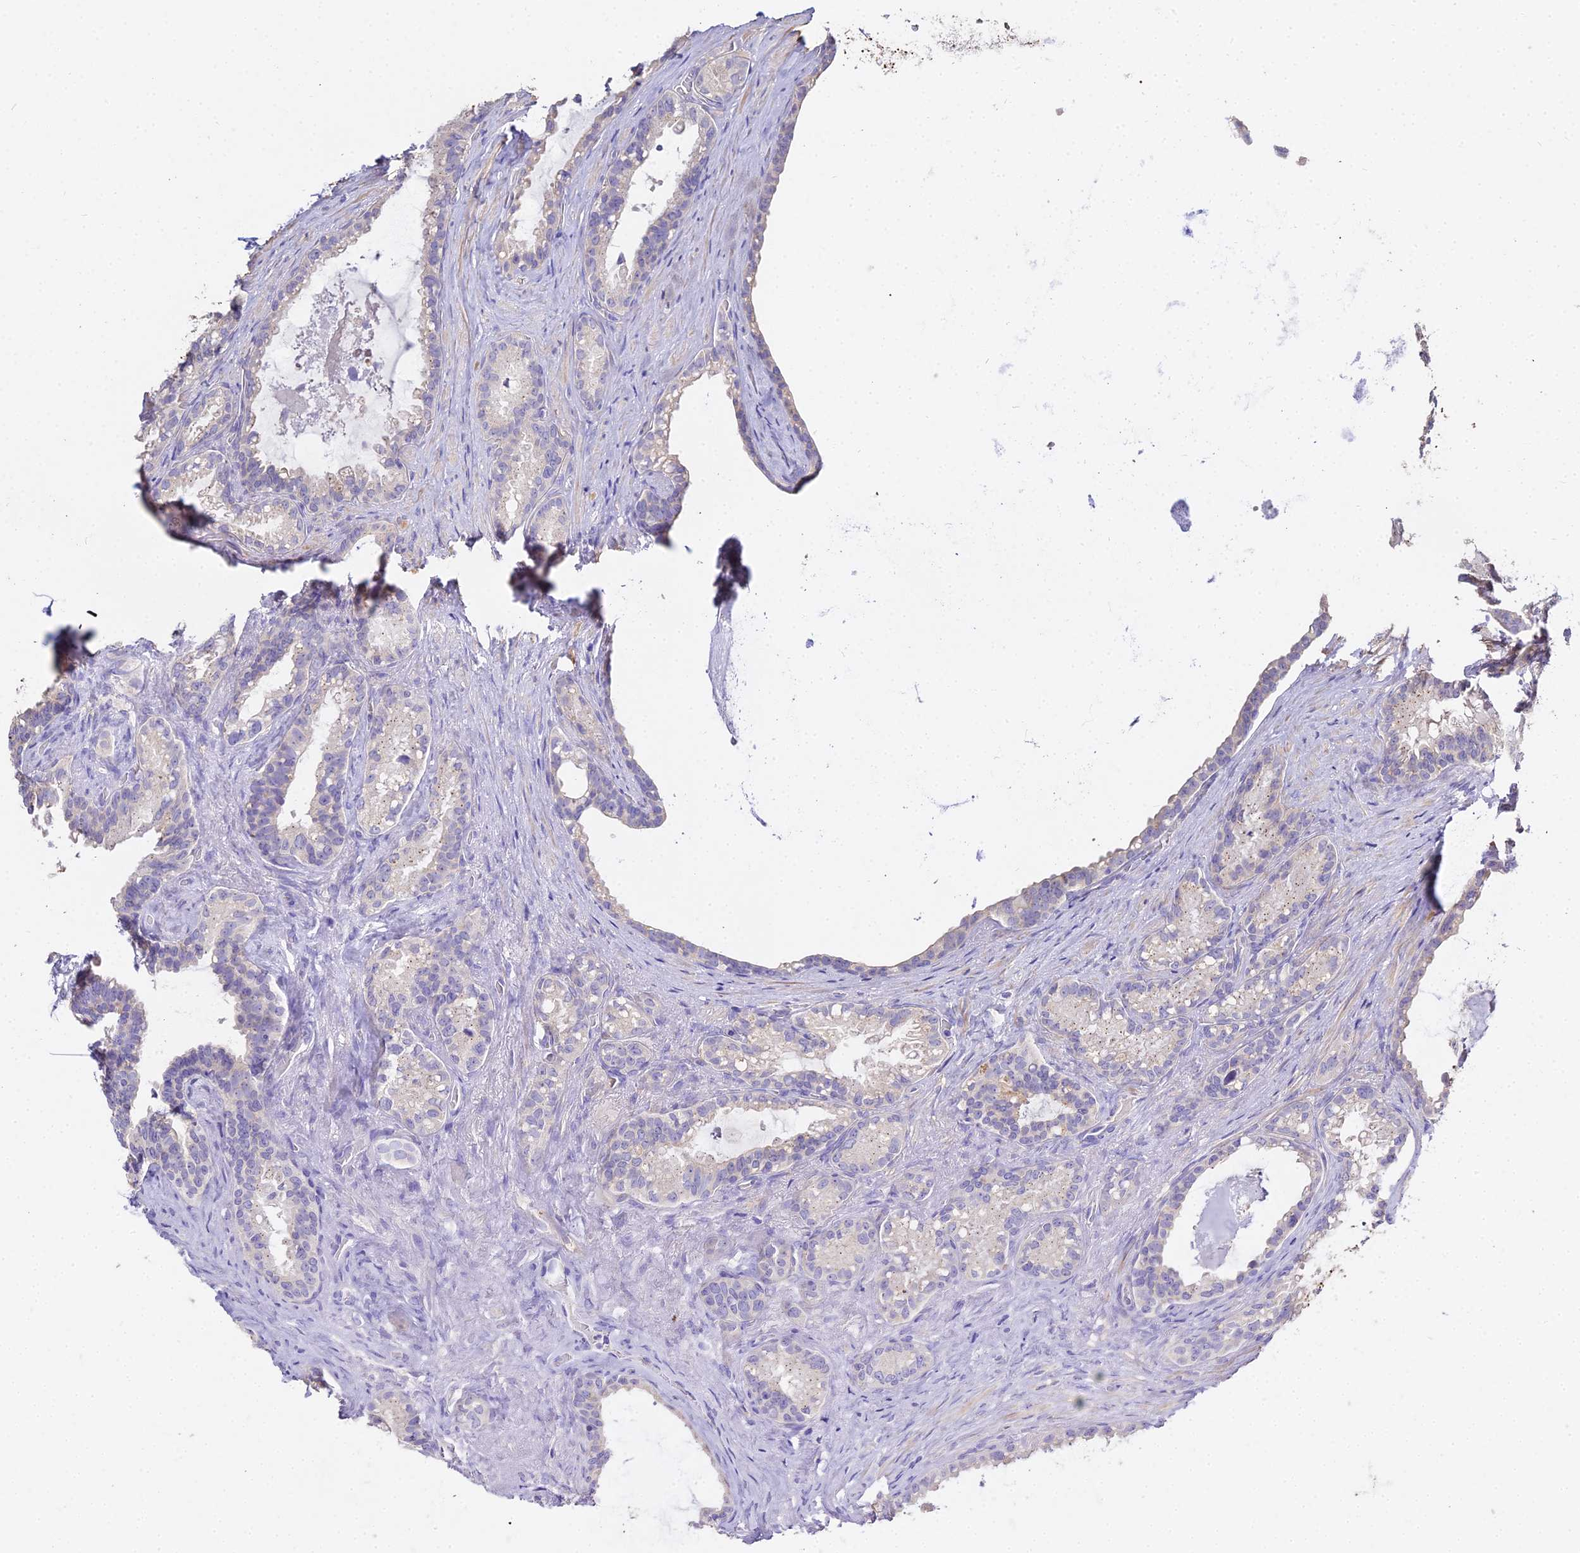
{"staining": {"intensity": "negative", "quantity": "none", "location": "none"}, "tissue": "seminal vesicle", "cell_type": "Glandular cells", "image_type": "normal", "snomed": [{"axis": "morphology", "description": "Normal tissue, NOS"}, {"axis": "topography", "description": "Prostate"}, {"axis": "topography", "description": "Seminal veicle"}], "caption": "Immunohistochemistry (IHC) of normal human seminal vesicle shows no staining in glandular cells. The staining was performed using DAB to visualize the protein expression in brown, while the nuclei were stained in blue with hematoxylin (Magnification: 20x).", "gene": "GLYAT", "patient": {"sex": "male", "age": 79}}